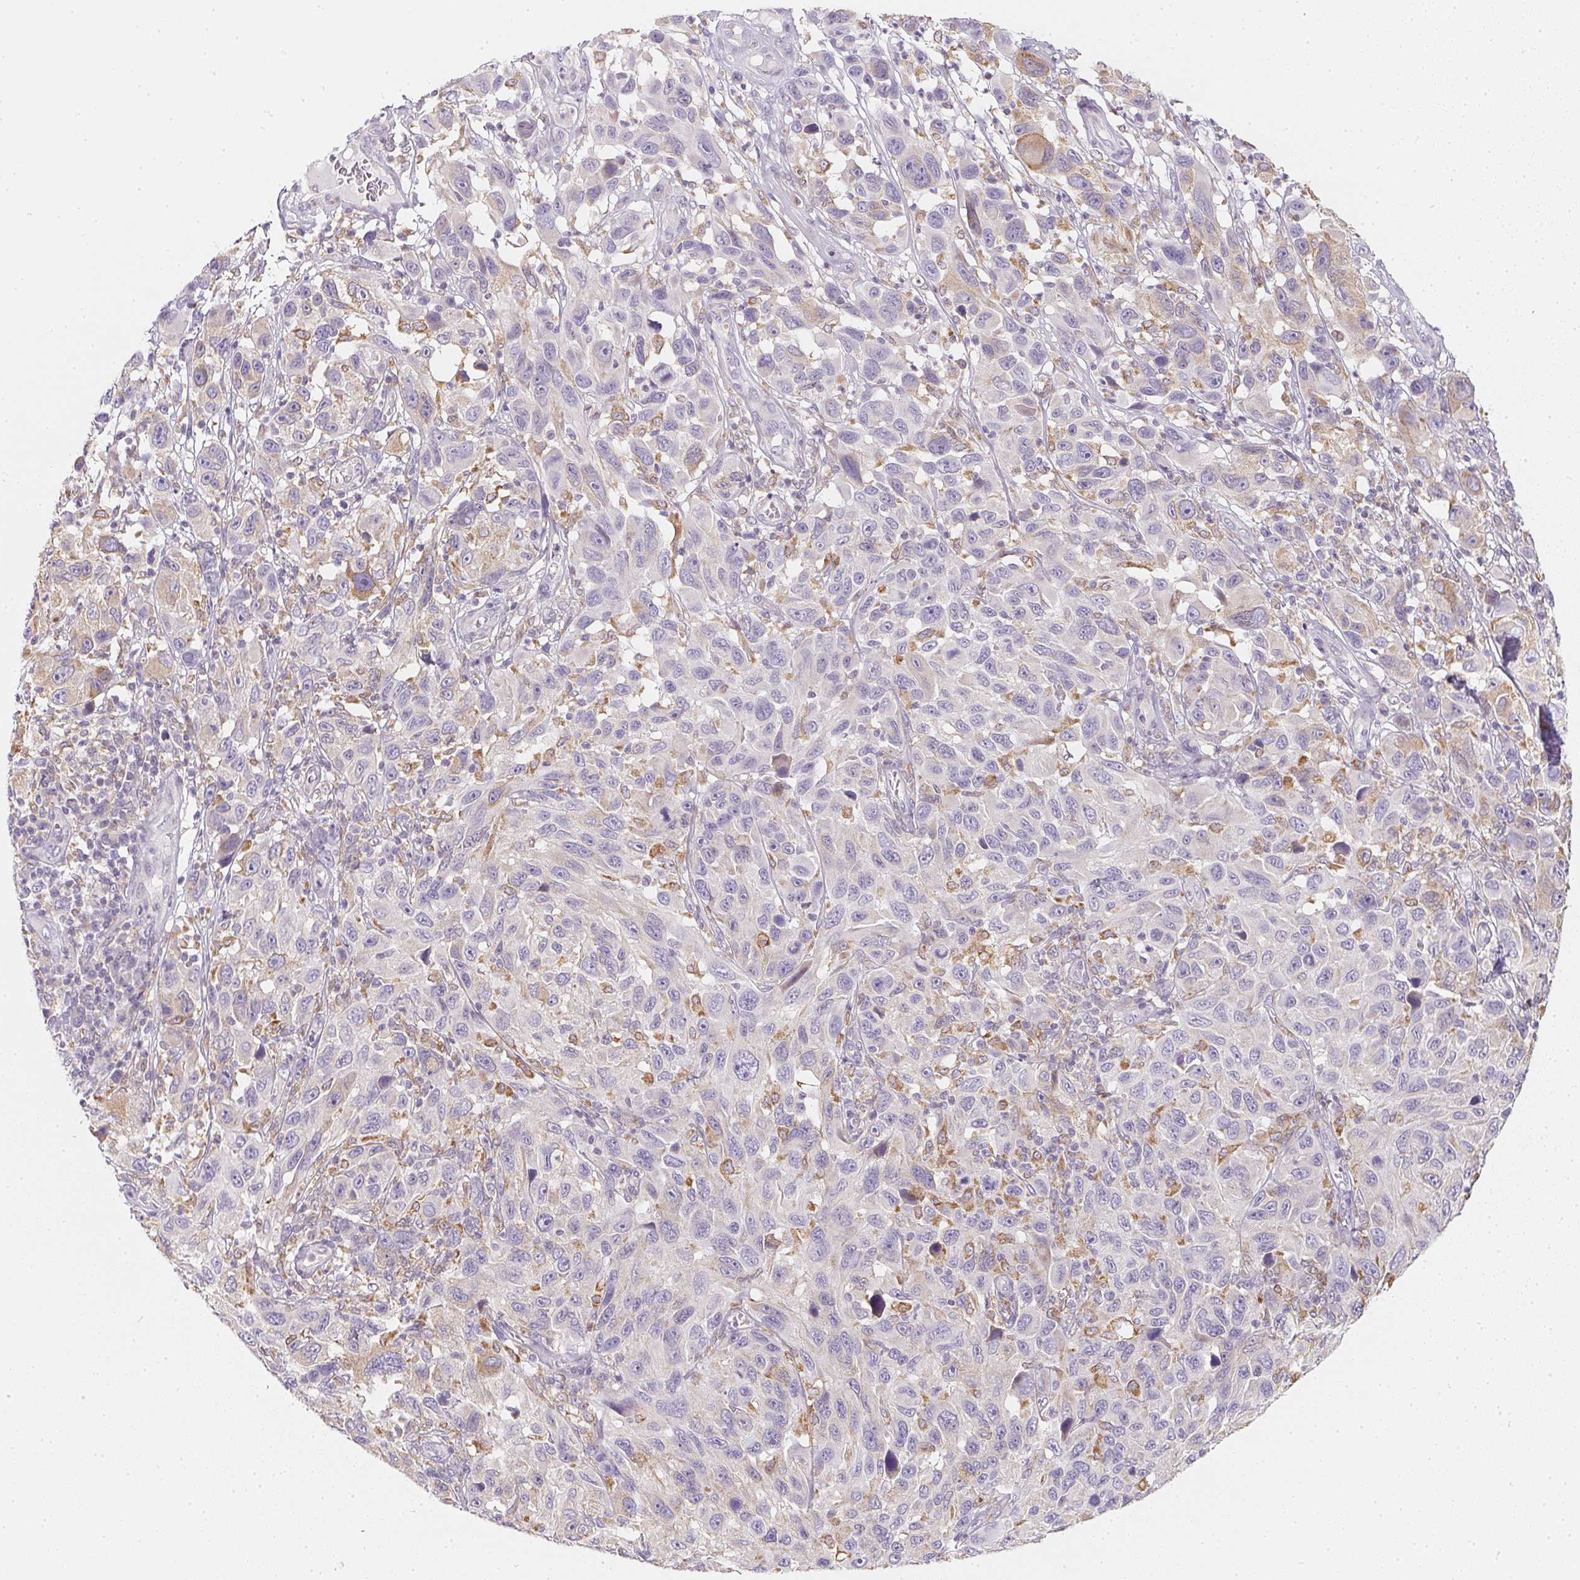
{"staining": {"intensity": "weak", "quantity": "<25%", "location": "cytoplasmic/membranous"}, "tissue": "melanoma", "cell_type": "Tumor cells", "image_type": "cancer", "snomed": [{"axis": "morphology", "description": "Malignant melanoma, NOS"}, {"axis": "topography", "description": "Skin"}], "caption": "This is an IHC image of melanoma. There is no staining in tumor cells.", "gene": "SOAT1", "patient": {"sex": "male", "age": 53}}